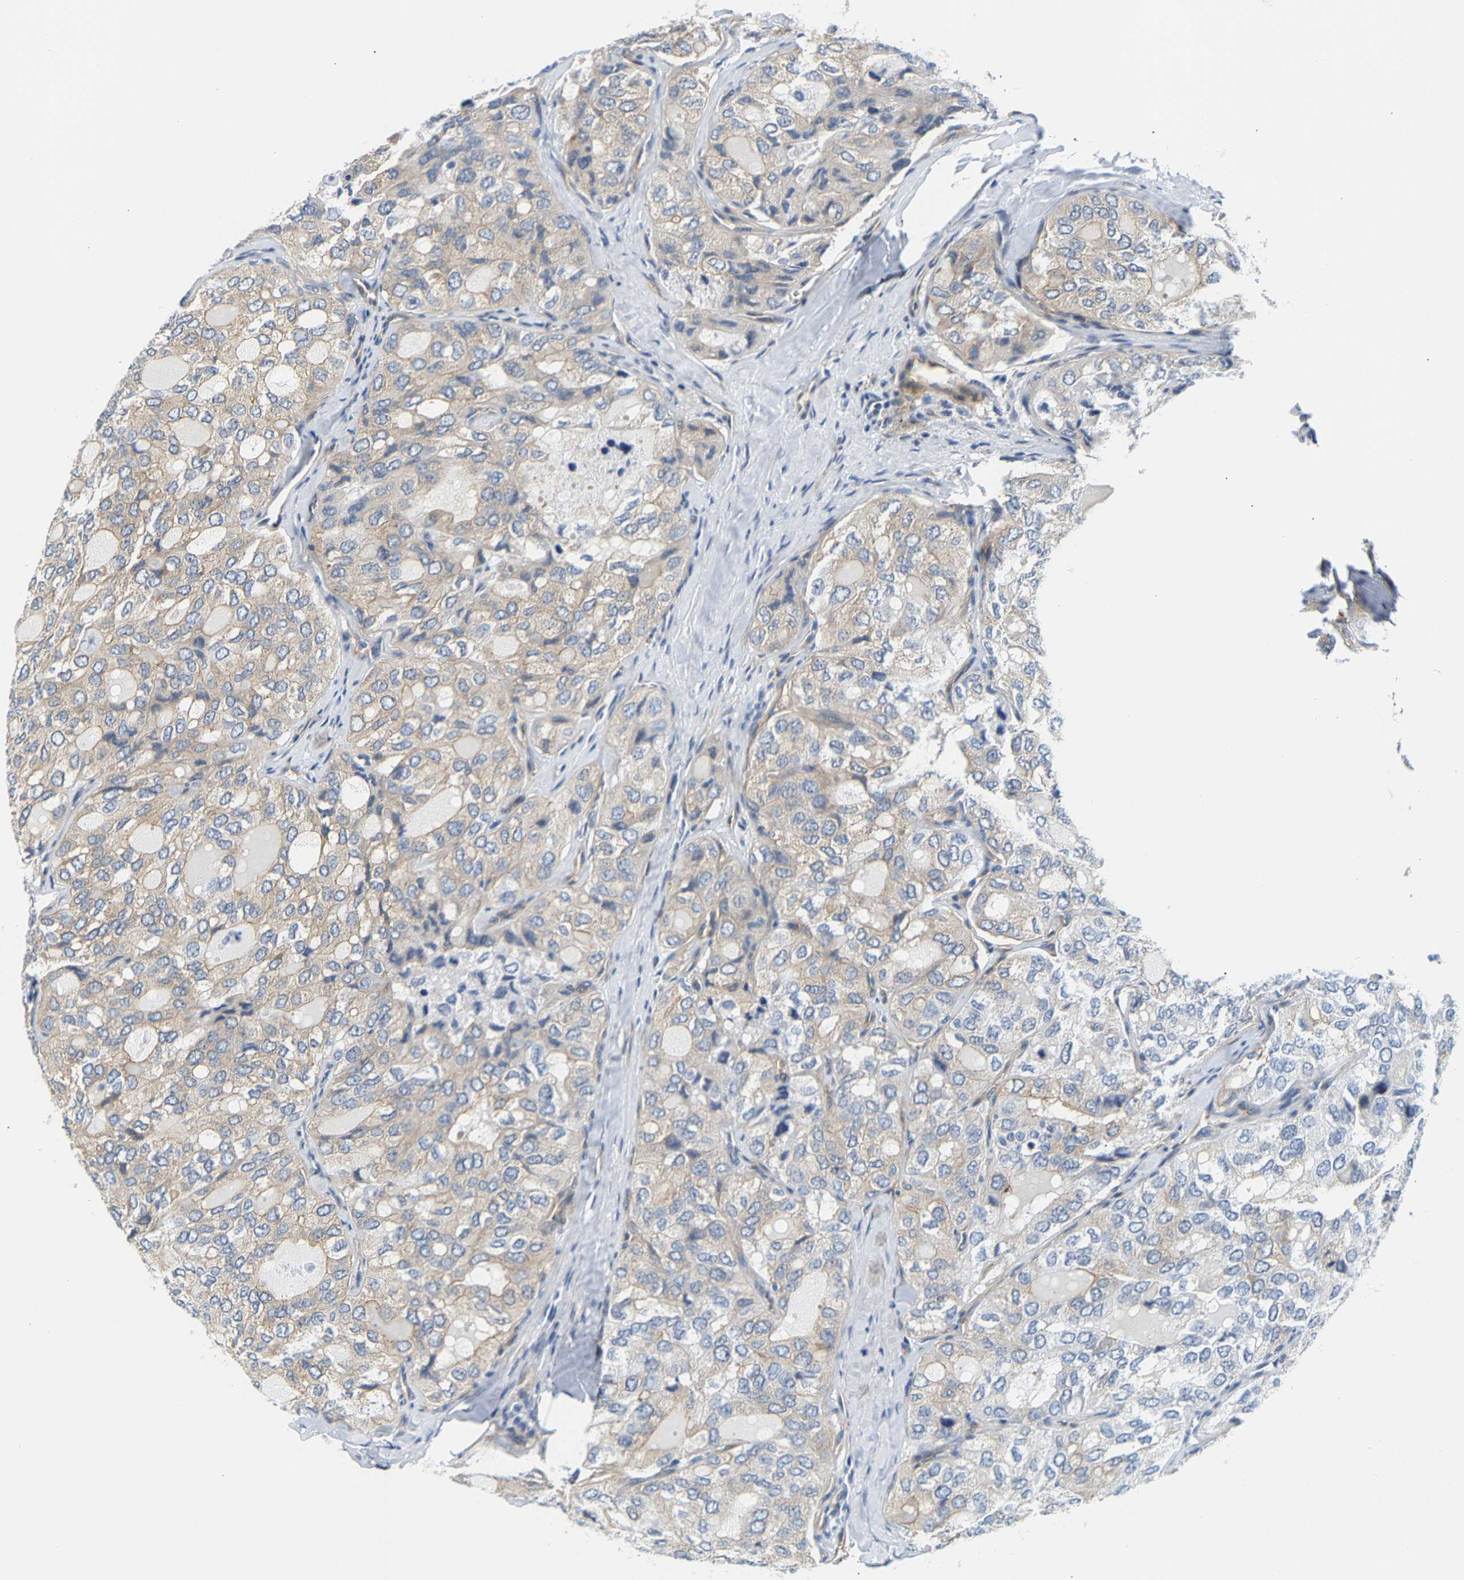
{"staining": {"intensity": "weak", "quantity": "<25%", "location": "cytoplasmic/membranous"}, "tissue": "thyroid cancer", "cell_type": "Tumor cells", "image_type": "cancer", "snomed": [{"axis": "morphology", "description": "Follicular adenoma carcinoma, NOS"}, {"axis": "topography", "description": "Thyroid gland"}], "caption": "There is no significant positivity in tumor cells of thyroid cancer. (Stains: DAB (3,3'-diaminobenzidine) IHC with hematoxylin counter stain, Microscopy: brightfield microscopy at high magnification).", "gene": "PAWR", "patient": {"sex": "male", "age": 75}}